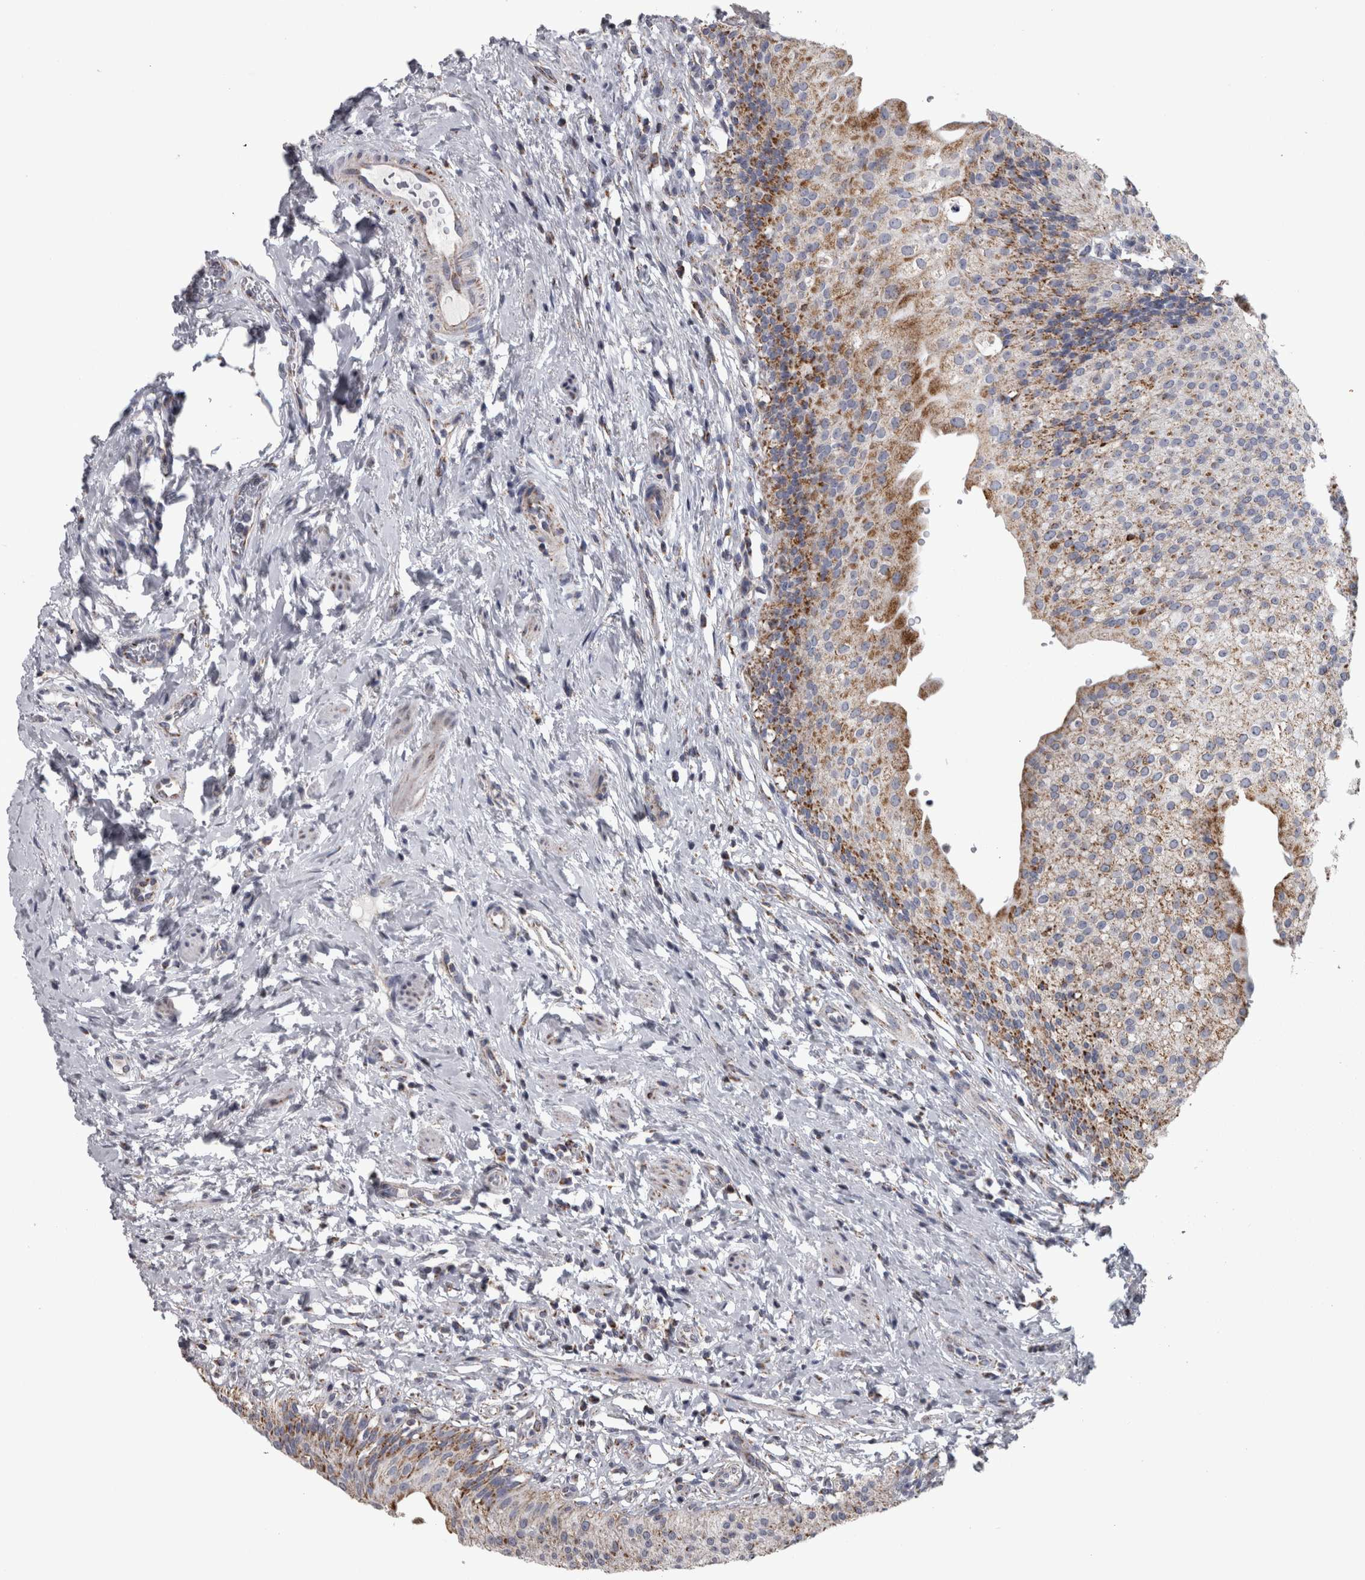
{"staining": {"intensity": "moderate", "quantity": ">75%", "location": "cytoplasmic/membranous"}, "tissue": "urothelial cancer", "cell_type": "Tumor cells", "image_type": "cancer", "snomed": [{"axis": "morphology", "description": "Normal tissue, NOS"}, {"axis": "morphology", "description": "Urothelial carcinoma, Low grade"}, {"axis": "topography", "description": "Smooth muscle"}, {"axis": "topography", "description": "Urinary bladder"}], "caption": "Tumor cells demonstrate medium levels of moderate cytoplasmic/membranous expression in approximately >75% of cells in human low-grade urothelial carcinoma.", "gene": "DBT", "patient": {"sex": "male", "age": 60}}